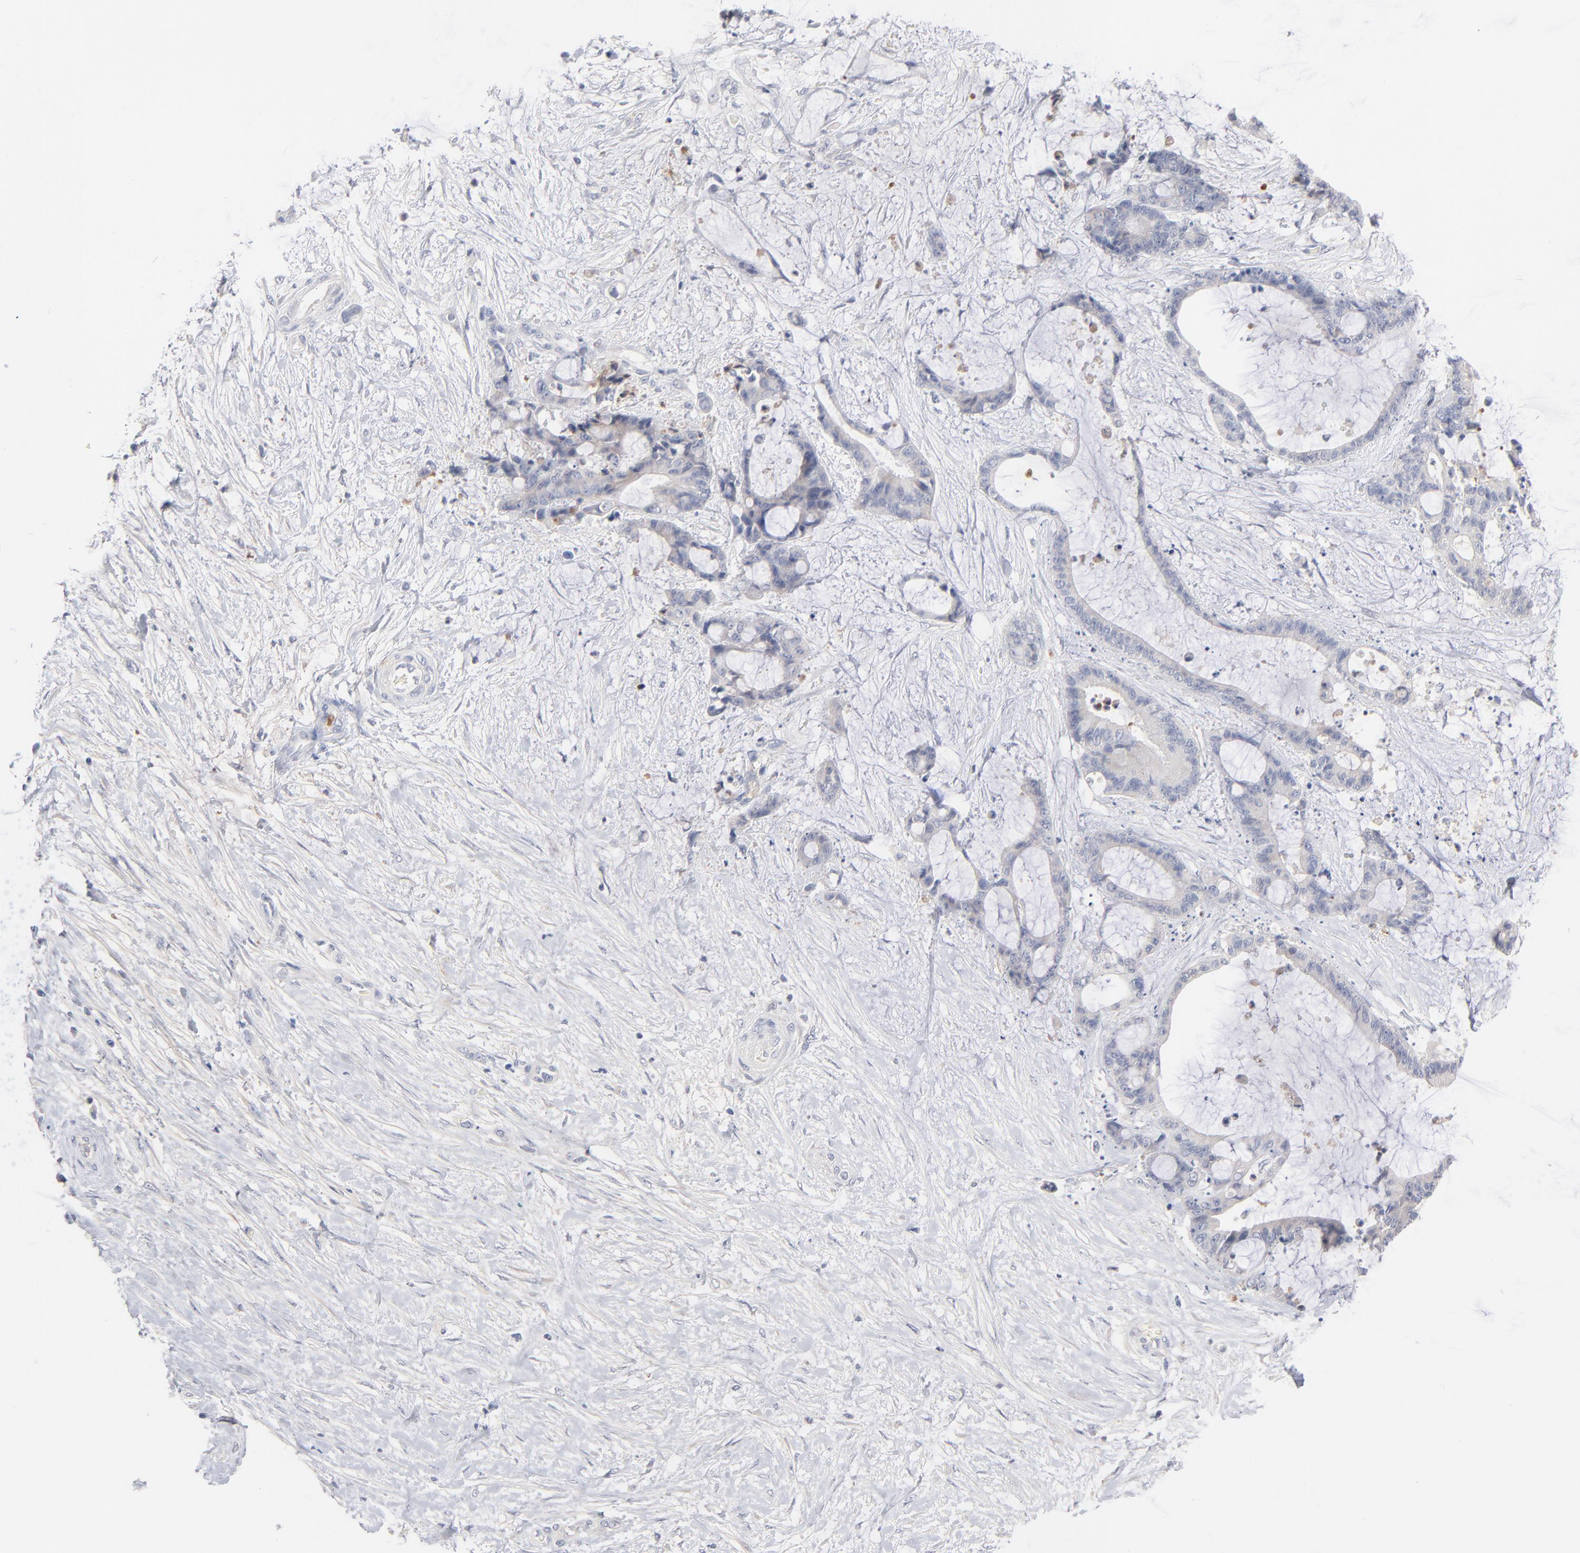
{"staining": {"intensity": "negative", "quantity": "none", "location": "none"}, "tissue": "liver cancer", "cell_type": "Tumor cells", "image_type": "cancer", "snomed": [{"axis": "morphology", "description": "Cholangiocarcinoma"}, {"axis": "topography", "description": "Liver"}], "caption": "Immunohistochemical staining of liver cholangiocarcinoma reveals no significant positivity in tumor cells.", "gene": "F12", "patient": {"sex": "female", "age": 73}}